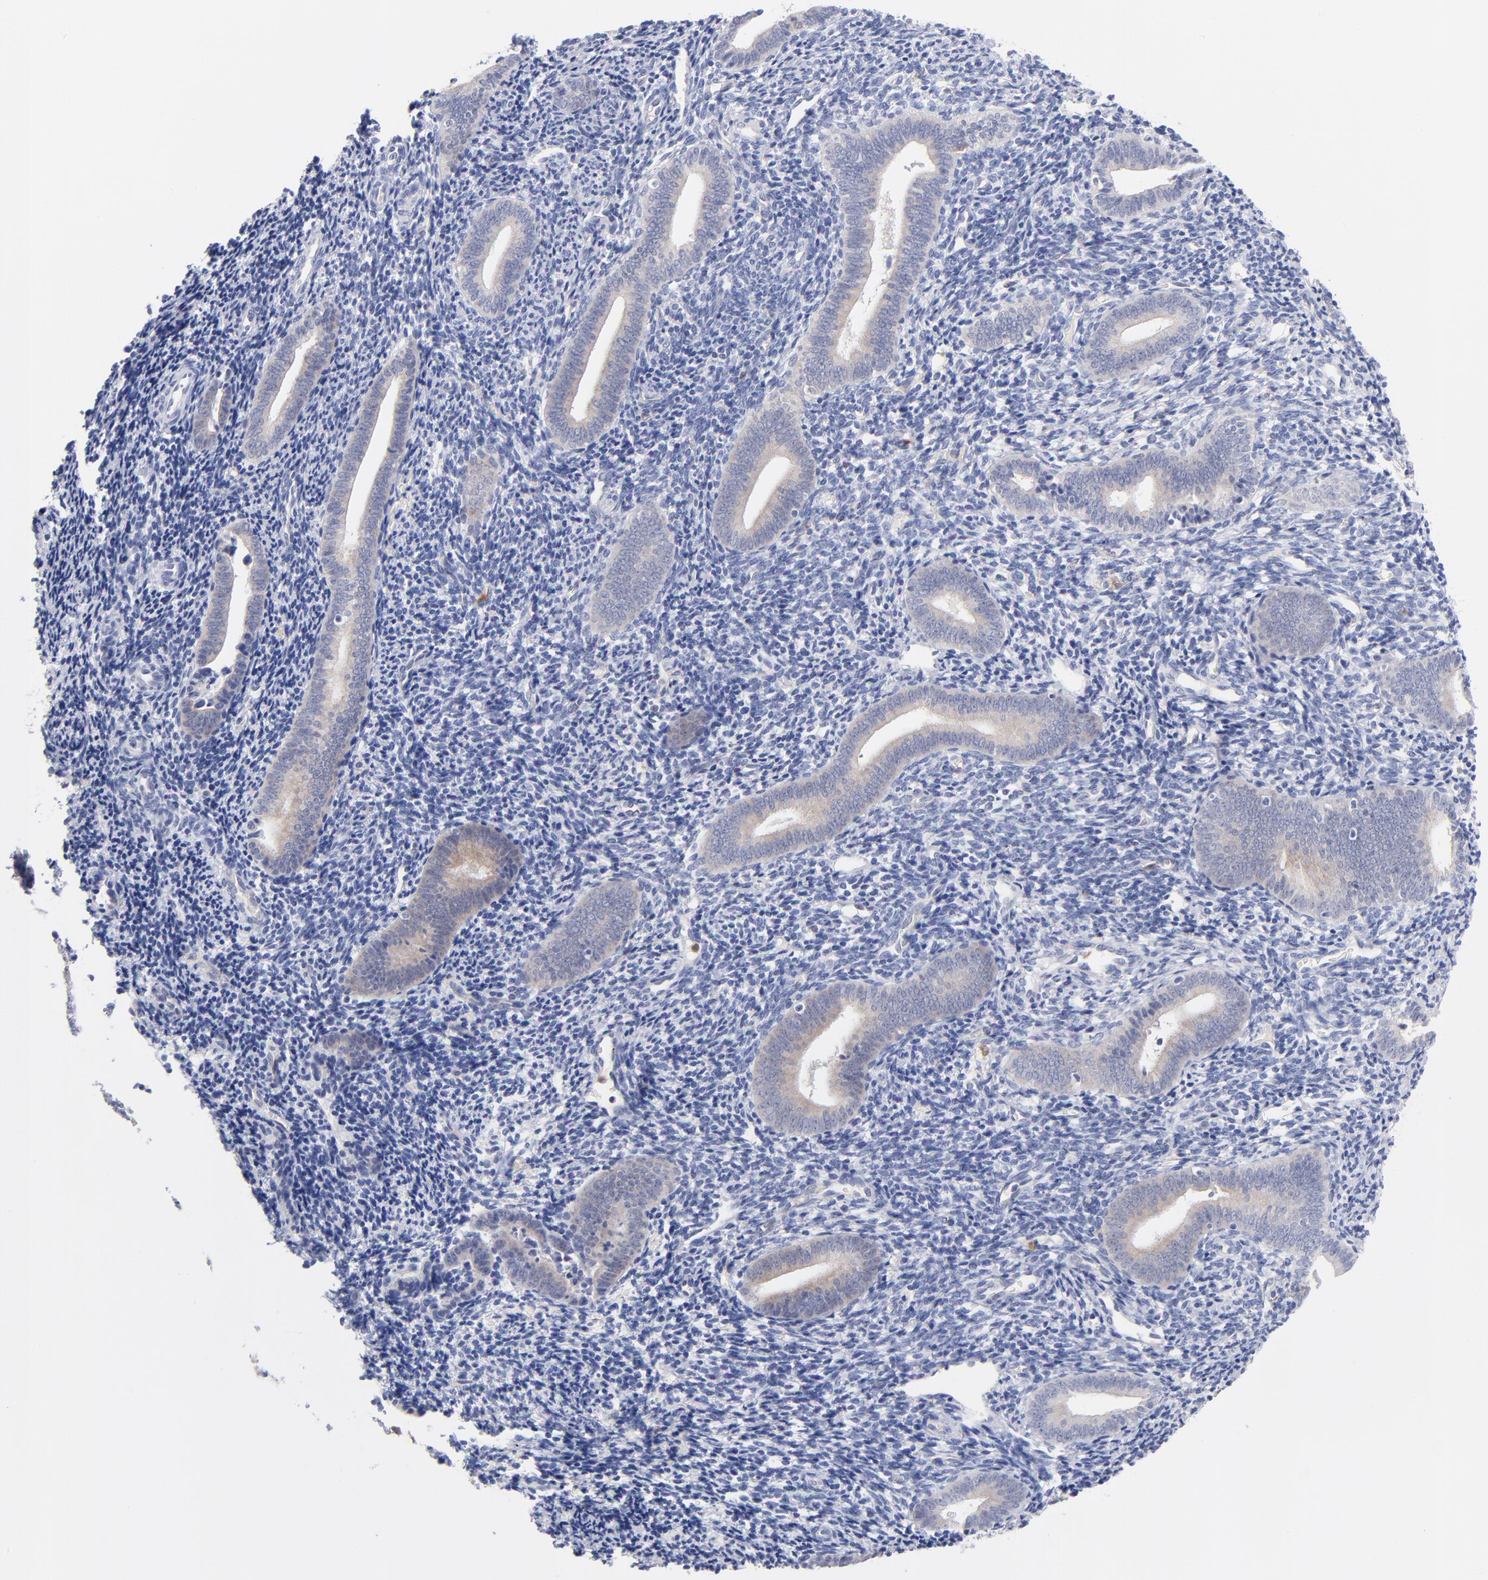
{"staining": {"intensity": "moderate", "quantity": "<25%", "location": "cytoplasmic/membranous"}, "tissue": "endometrium", "cell_type": "Cells in endometrial stroma", "image_type": "normal", "snomed": [{"axis": "morphology", "description": "Normal tissue, NOS"}, {"axis": "topography", "description": "Uterus"}, {"axis": "topography", "description": "Endometrium"}], "caption": "Cells in endometrial stroma exhibit low levels of moderate cytoplasmic/membranous expression in approximately <25% of cells in benign endometrium.", "gene": "BID", "patient": {"sex": "female", "age": 33}}